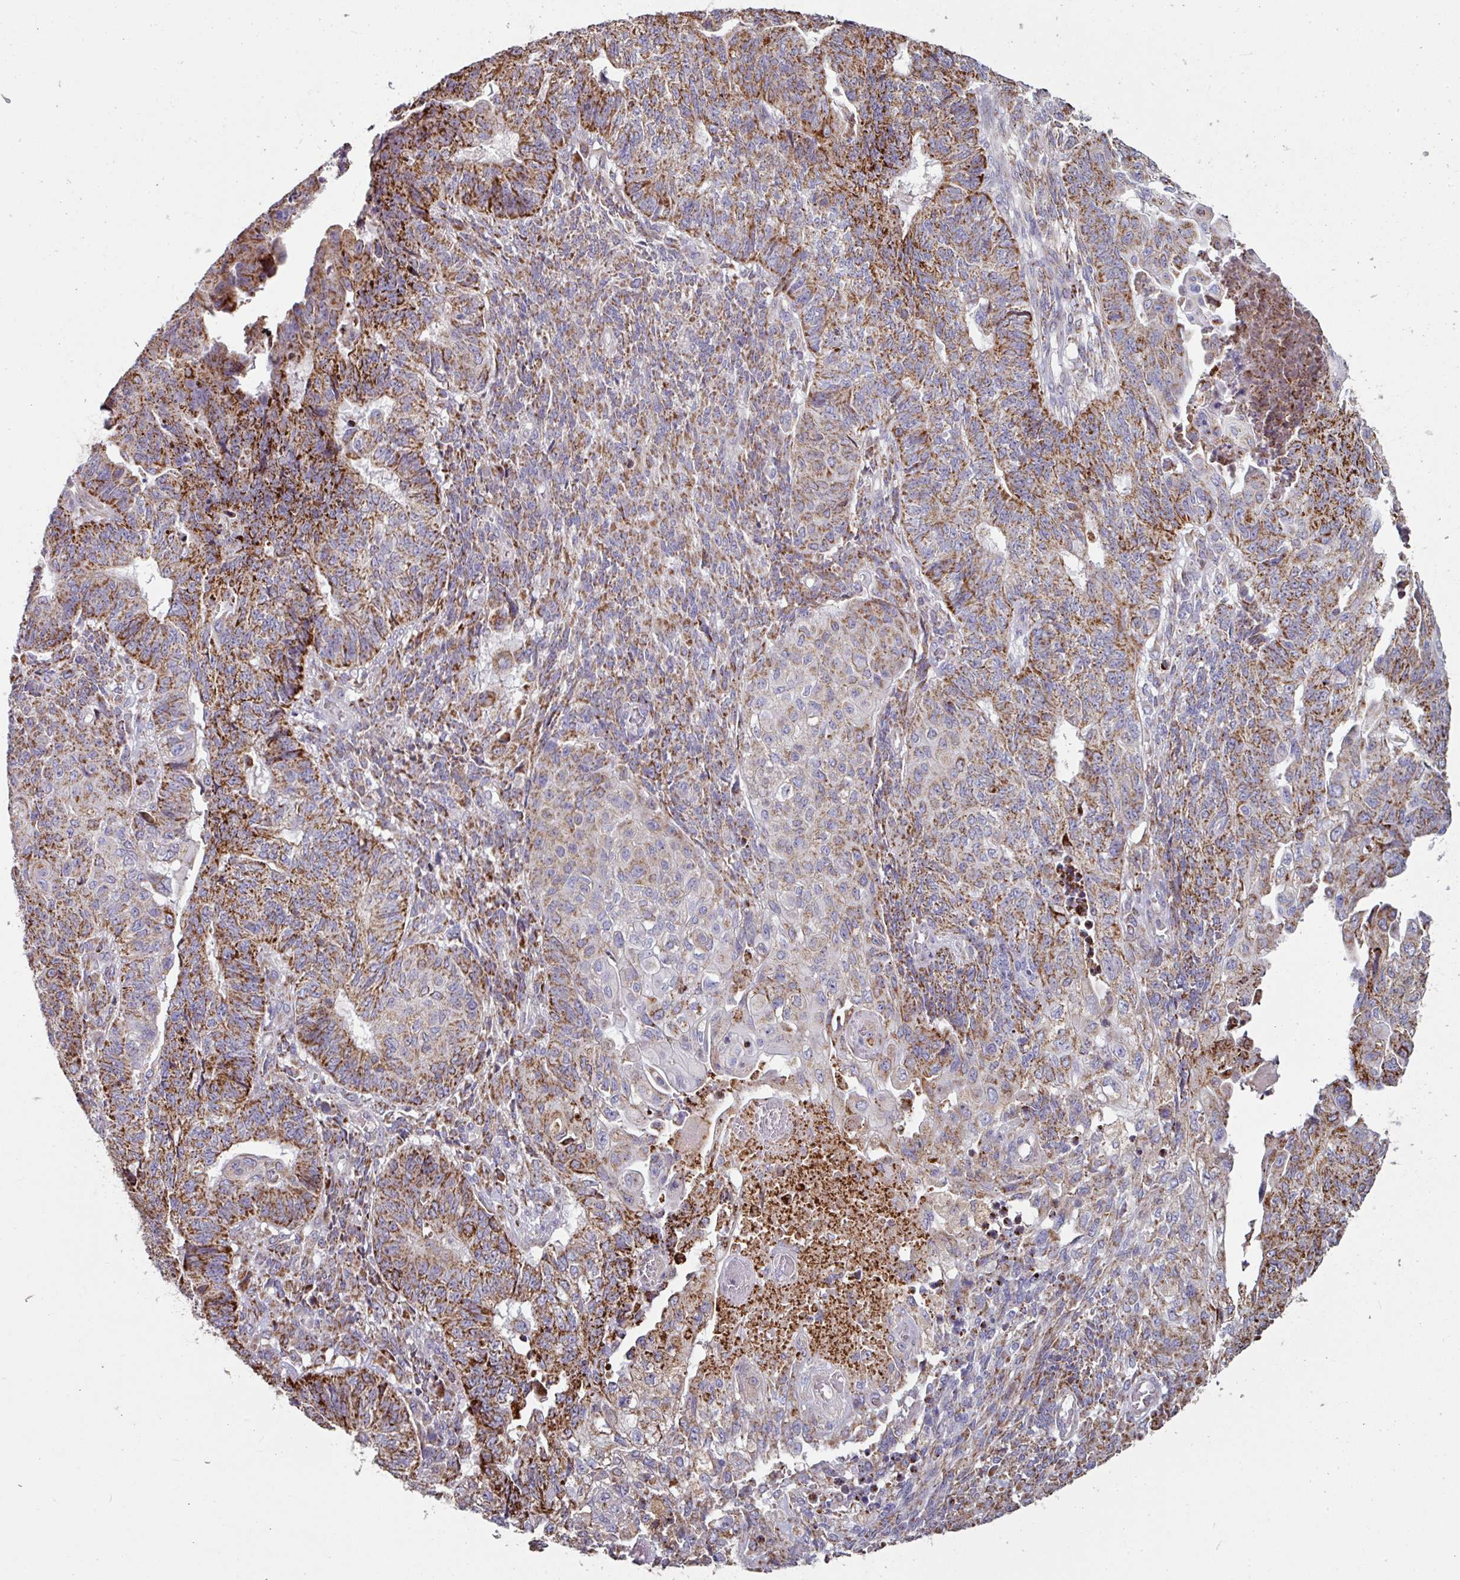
{"staining": {"intensity": "strong", "quantity": "25%-75%", "location": "cytoplasmic/membranous"}, "tissue": "endometrial cancer", "cell_type": "Tumor cells", "image_type": "cancer", "snomed": [{"axis": "morphology", "description": "Adenocarcinoma, NOS"}, {"axis": "topography", "description": "Endometrium"}], "caption": "DAB immunohistochemical staining of human endometrial adenocarcinoma reveals strong cytoplasmic/membranous protein positivity in about 25%-75% of tumor cells.", "gene": "OR2D3", "patient": {"sex": "female", "age": 32}}